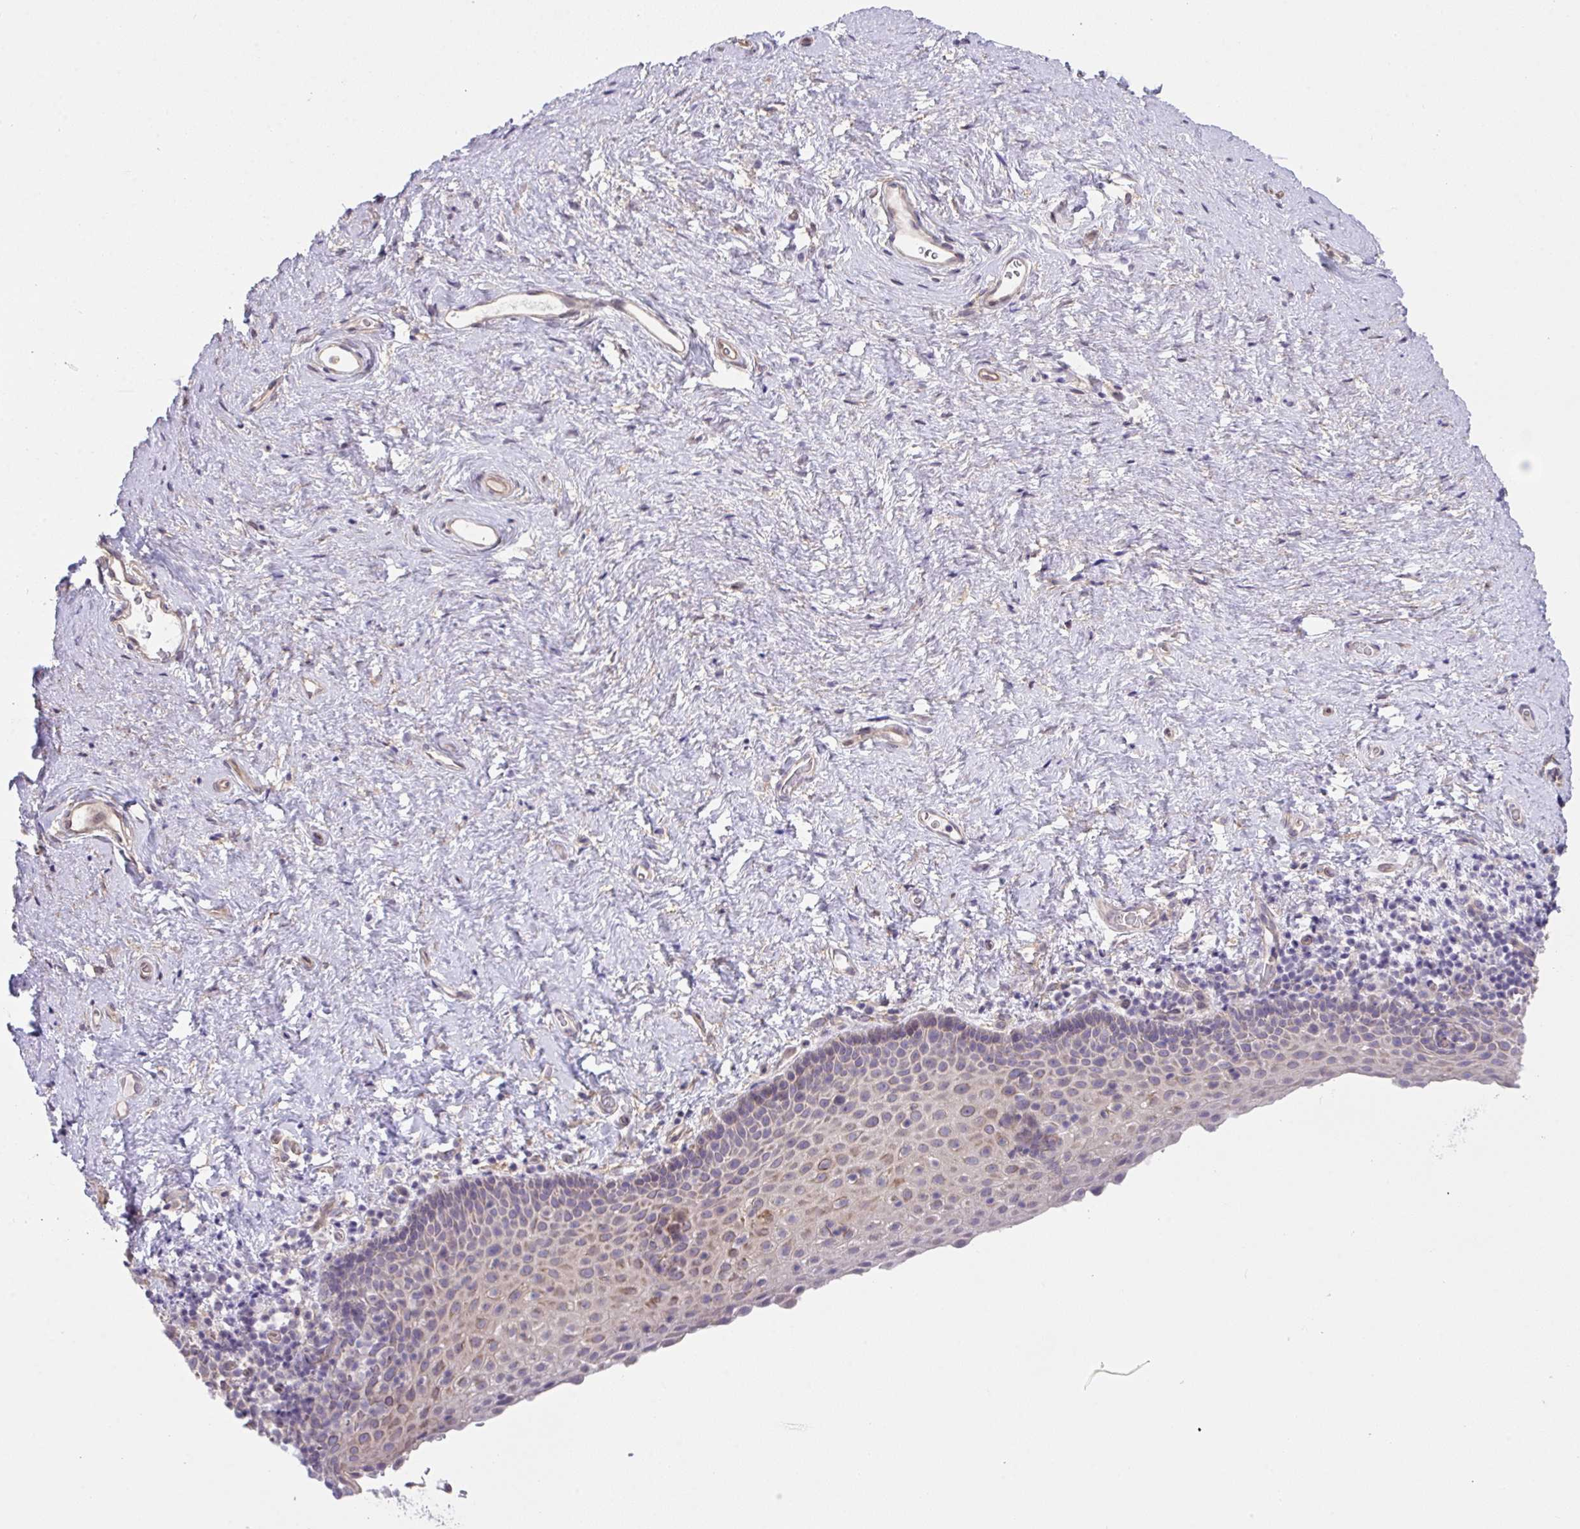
{"staining": {"intensity": "moderate", "quantity": "<25%", "location": "cytoplasmic/membranous"}, "tissue": "vagina", "cell_type": "Squamous epithelial cells", "image_type": "normal", "snomed": [{"axis": "morphology", "description": "Normal tissue, NOS"}, {"axis": "topography", "description": "Vagina"}], "caption": "A brown stain highlights moderate cytoplasmic/membranous positivity of a protein in squamous epithelial cells of normal human vagina.", "gene": "RHOXF1", "patient": {"sex": "female", "age": 61}}